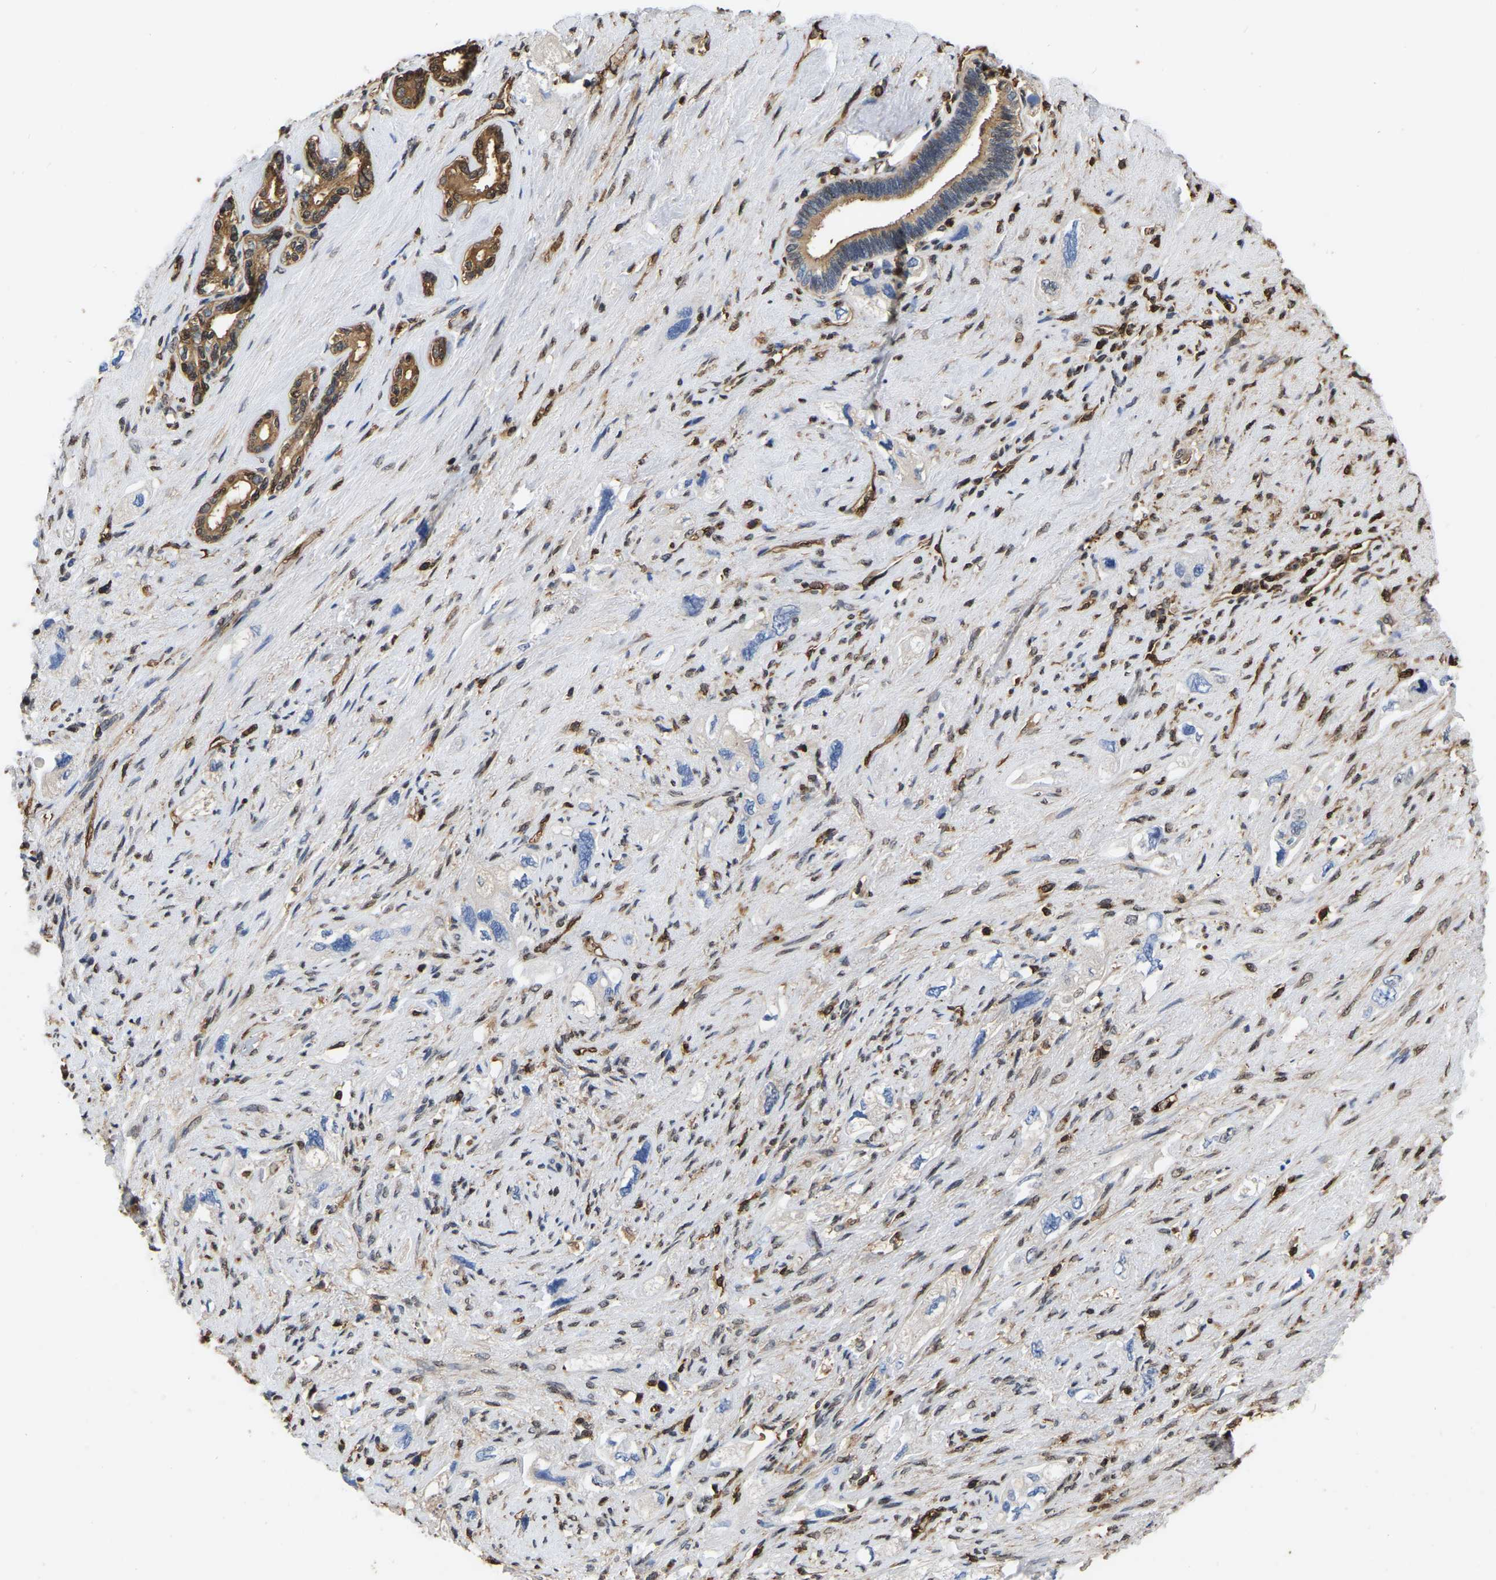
{"staining": {"intensity": "moderate", "quantity": "25%-75%", "location": "cytoplasmic/membranous"}, "tissue": "pancreatic cancer", "cell_type": "Tumor cells", "image_type": "cancer", "snomed": [{"axis": "morphology", "description": "Adenocarcinoma, NOS"}, {"axis": "topography", "description": "Pancreas"}], "caption": "This histopathology image reveals IHC staining of pancreatic adenocarcinoma, with medium moderate cytoplasmic/membranous expression in approximately 25%-75% of tumor cells.", "gene": "LDHB", "patient": {"sex": "female", "age": 73}}